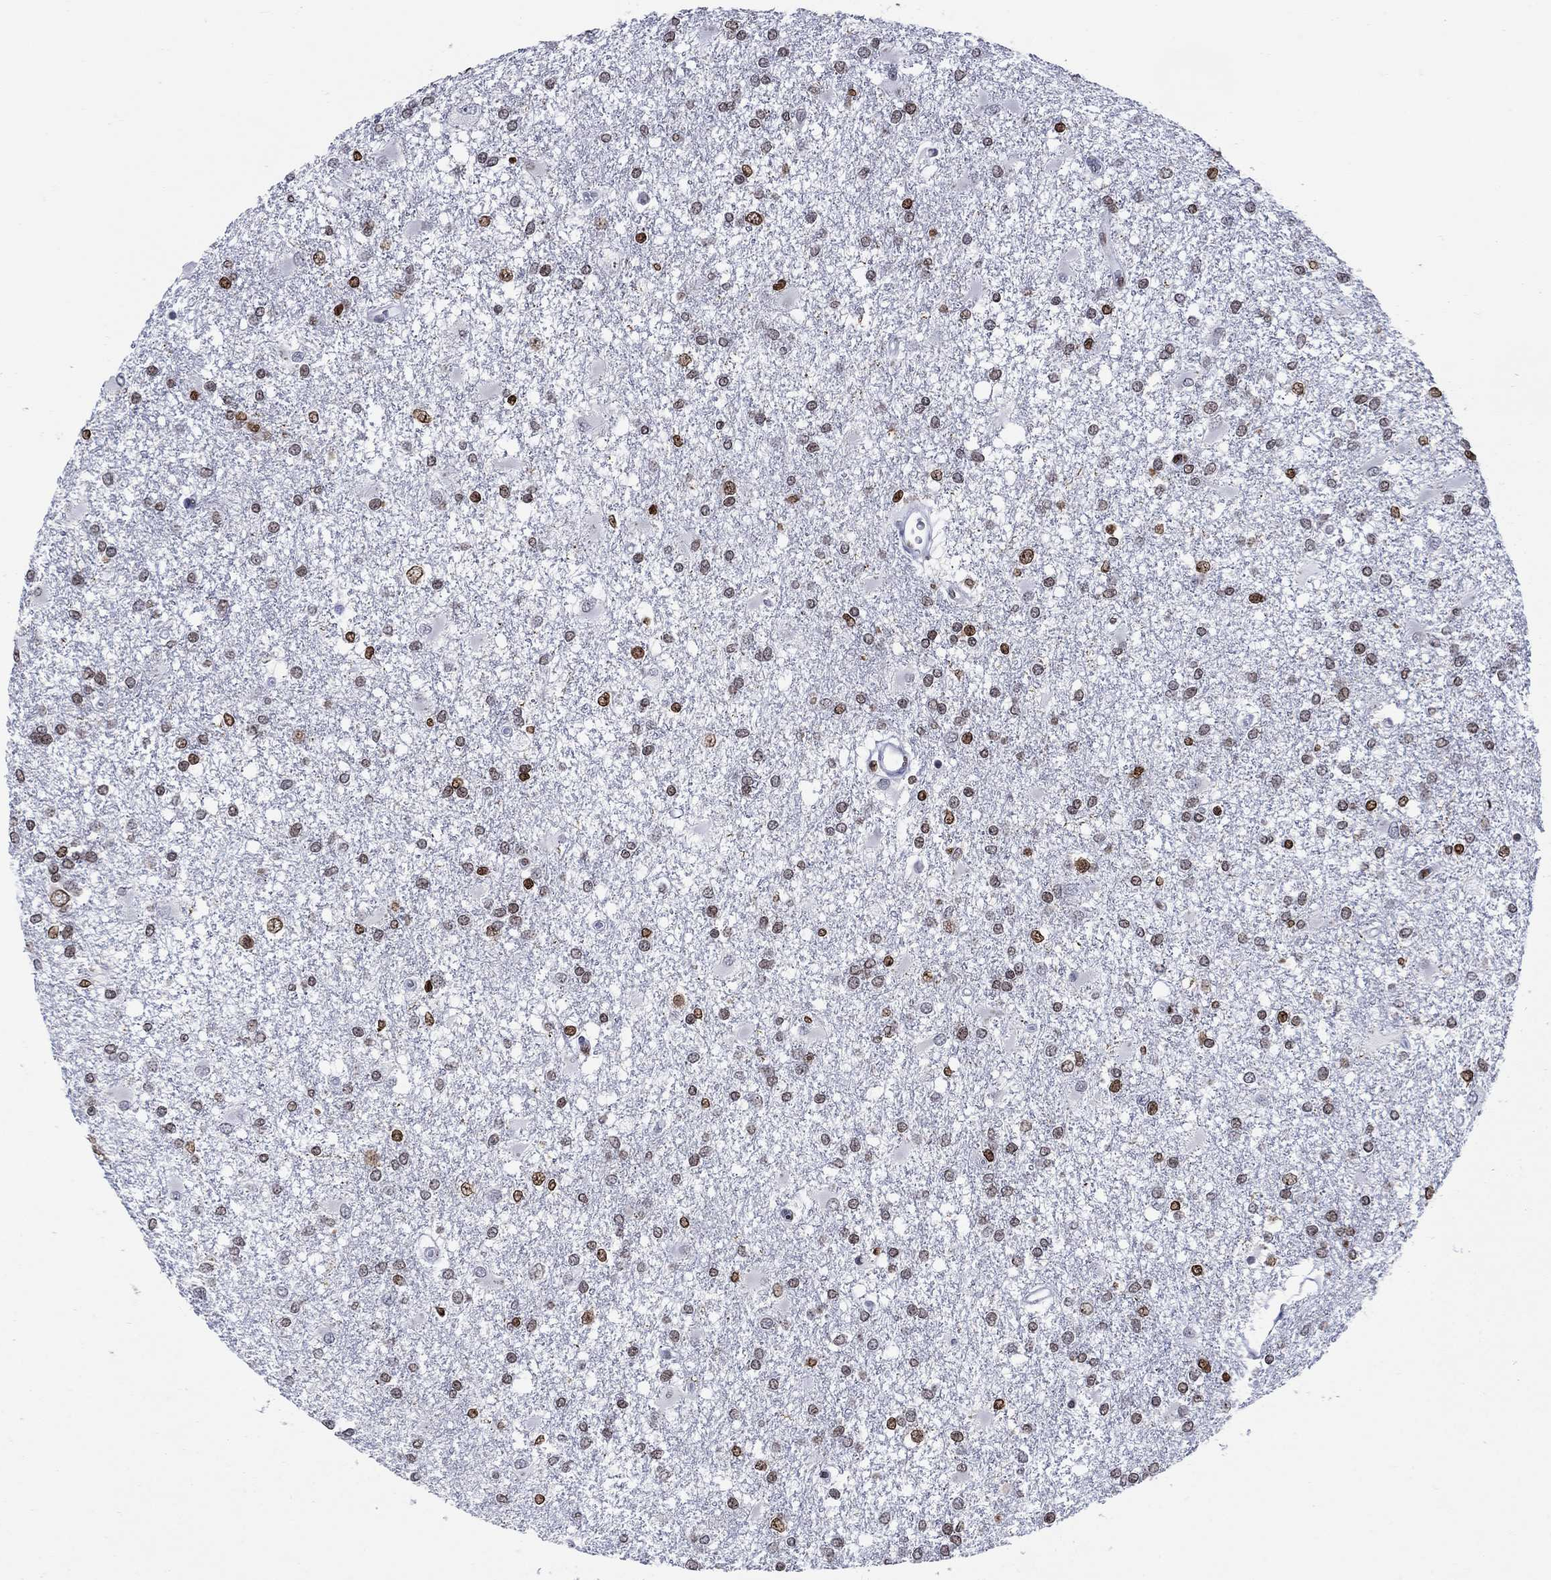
{"staining": {"intensity": "moderate", "quantity": "25%-75%", "location": "nuclear"}, "tissue": "glioma", "cell_type": "Tumor cells", "image_type": "cancer", "snomed": [{"axis": "morphology", "description": "Glioma, malignant, High grade"}, {"axis": "topography", "description": "Cerebral cortex"}], "caption": "Human high-grade glioma (malignant) stained for a protein (brown) reveals moderate nuclear positive positivity in about 25%-75% of tumor cells.", "gene": "HMGA1", "patient": {"sex": "male", "age": 79}}